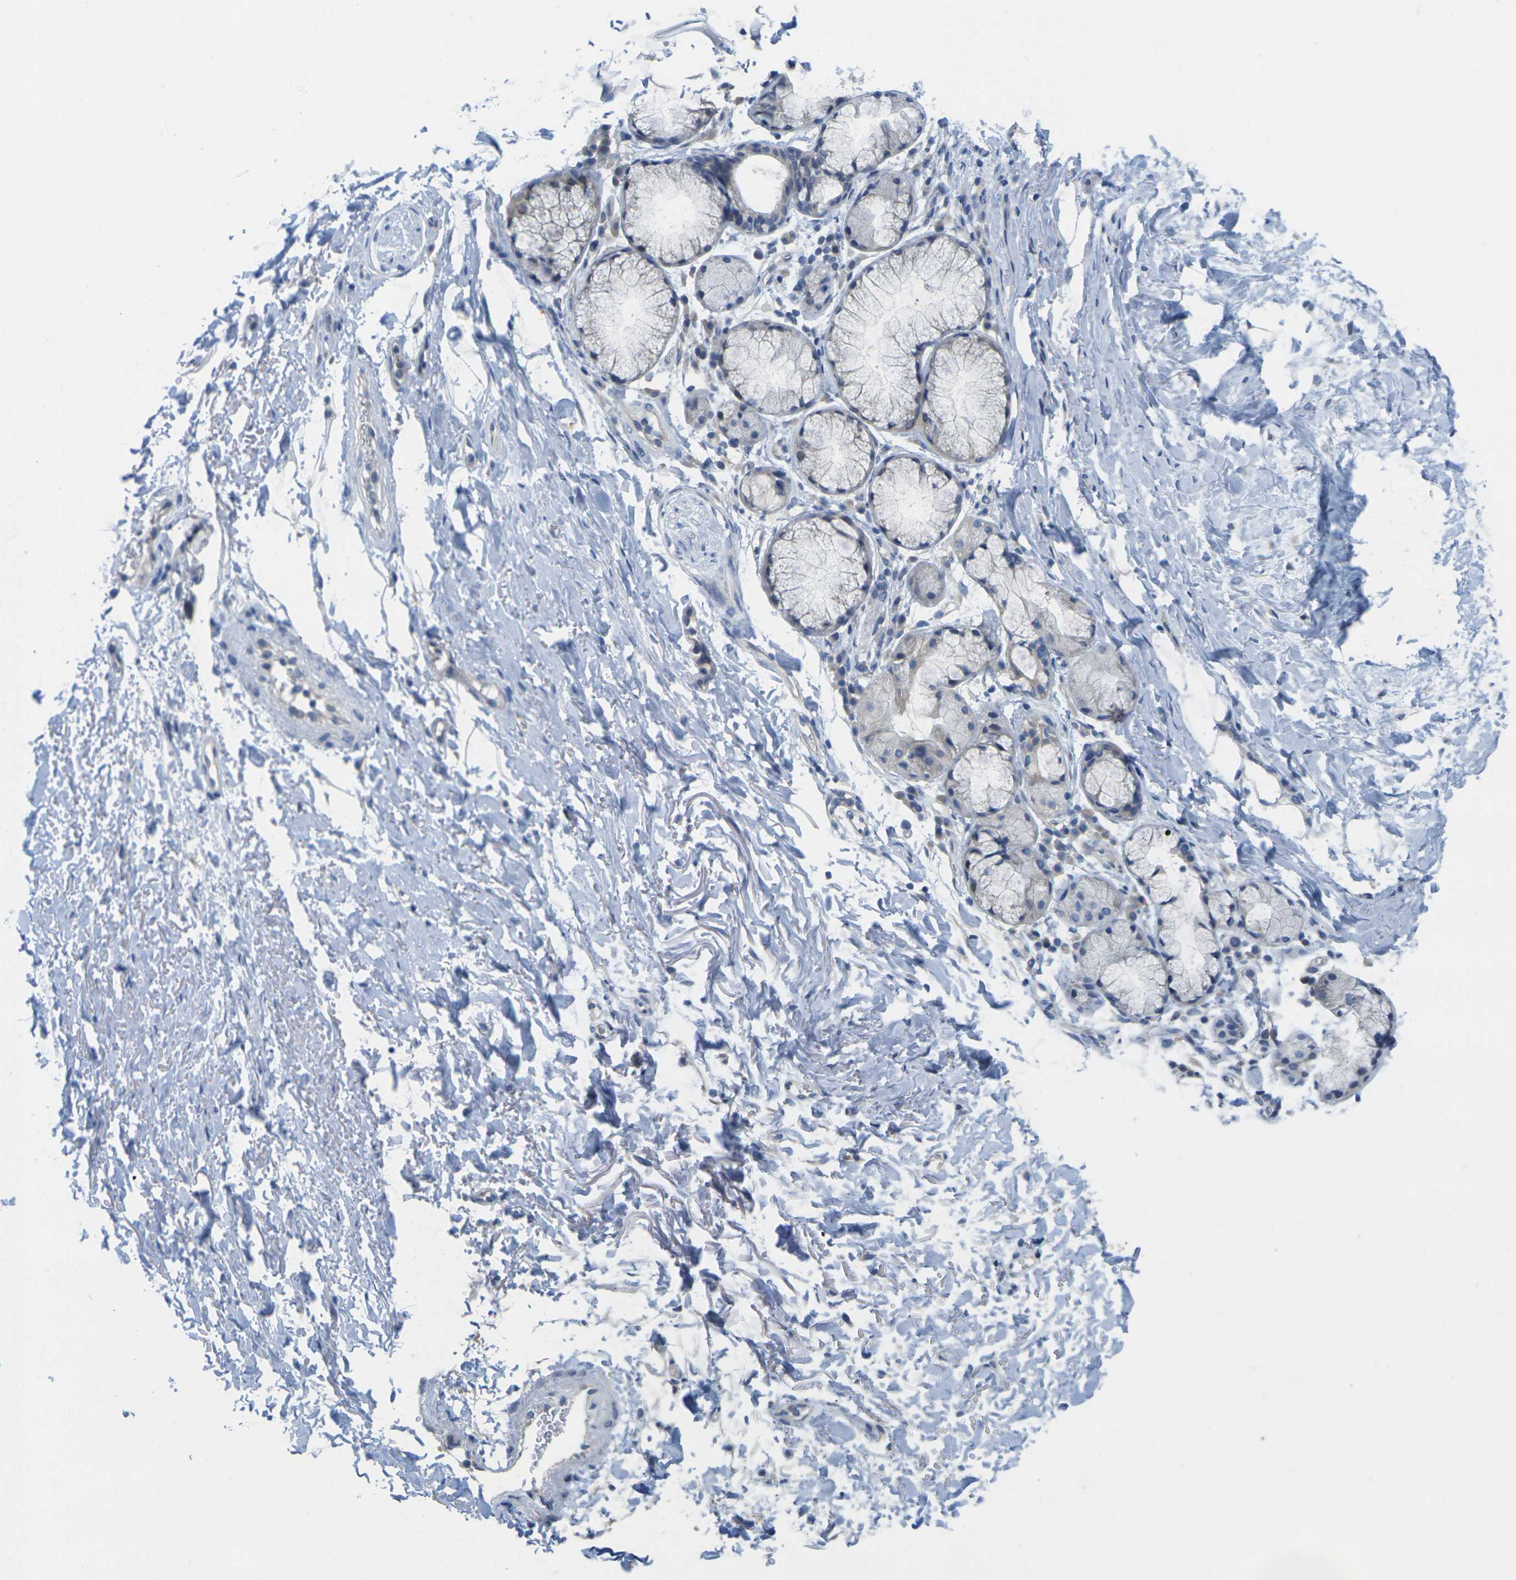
{"staining": {"intensity": "negative", "quantity": "none", "location": "none"}, "tissue": "adipose tissue", "cell_type": "Adipocytes", "image_type": "normal", "snomed": [{"axis": "morphology", "description": "Normal tissue, NOS"}, {"axis": "topography", "description": "Cartilage tissue"}, {"axis": "topography", "description": "Bronchus"}], "caption": "High magnification brightfield microscopy of benign adipose tissue stained with DAB (brown) and counterstained with hematoxylin (blue): adipocytes show no significant expression. (DAB (3,3'-diaminobenzidine) IHC, high magnification).", "gene": "TNNI3", "patient": {"sex": "female", "age": 73}}